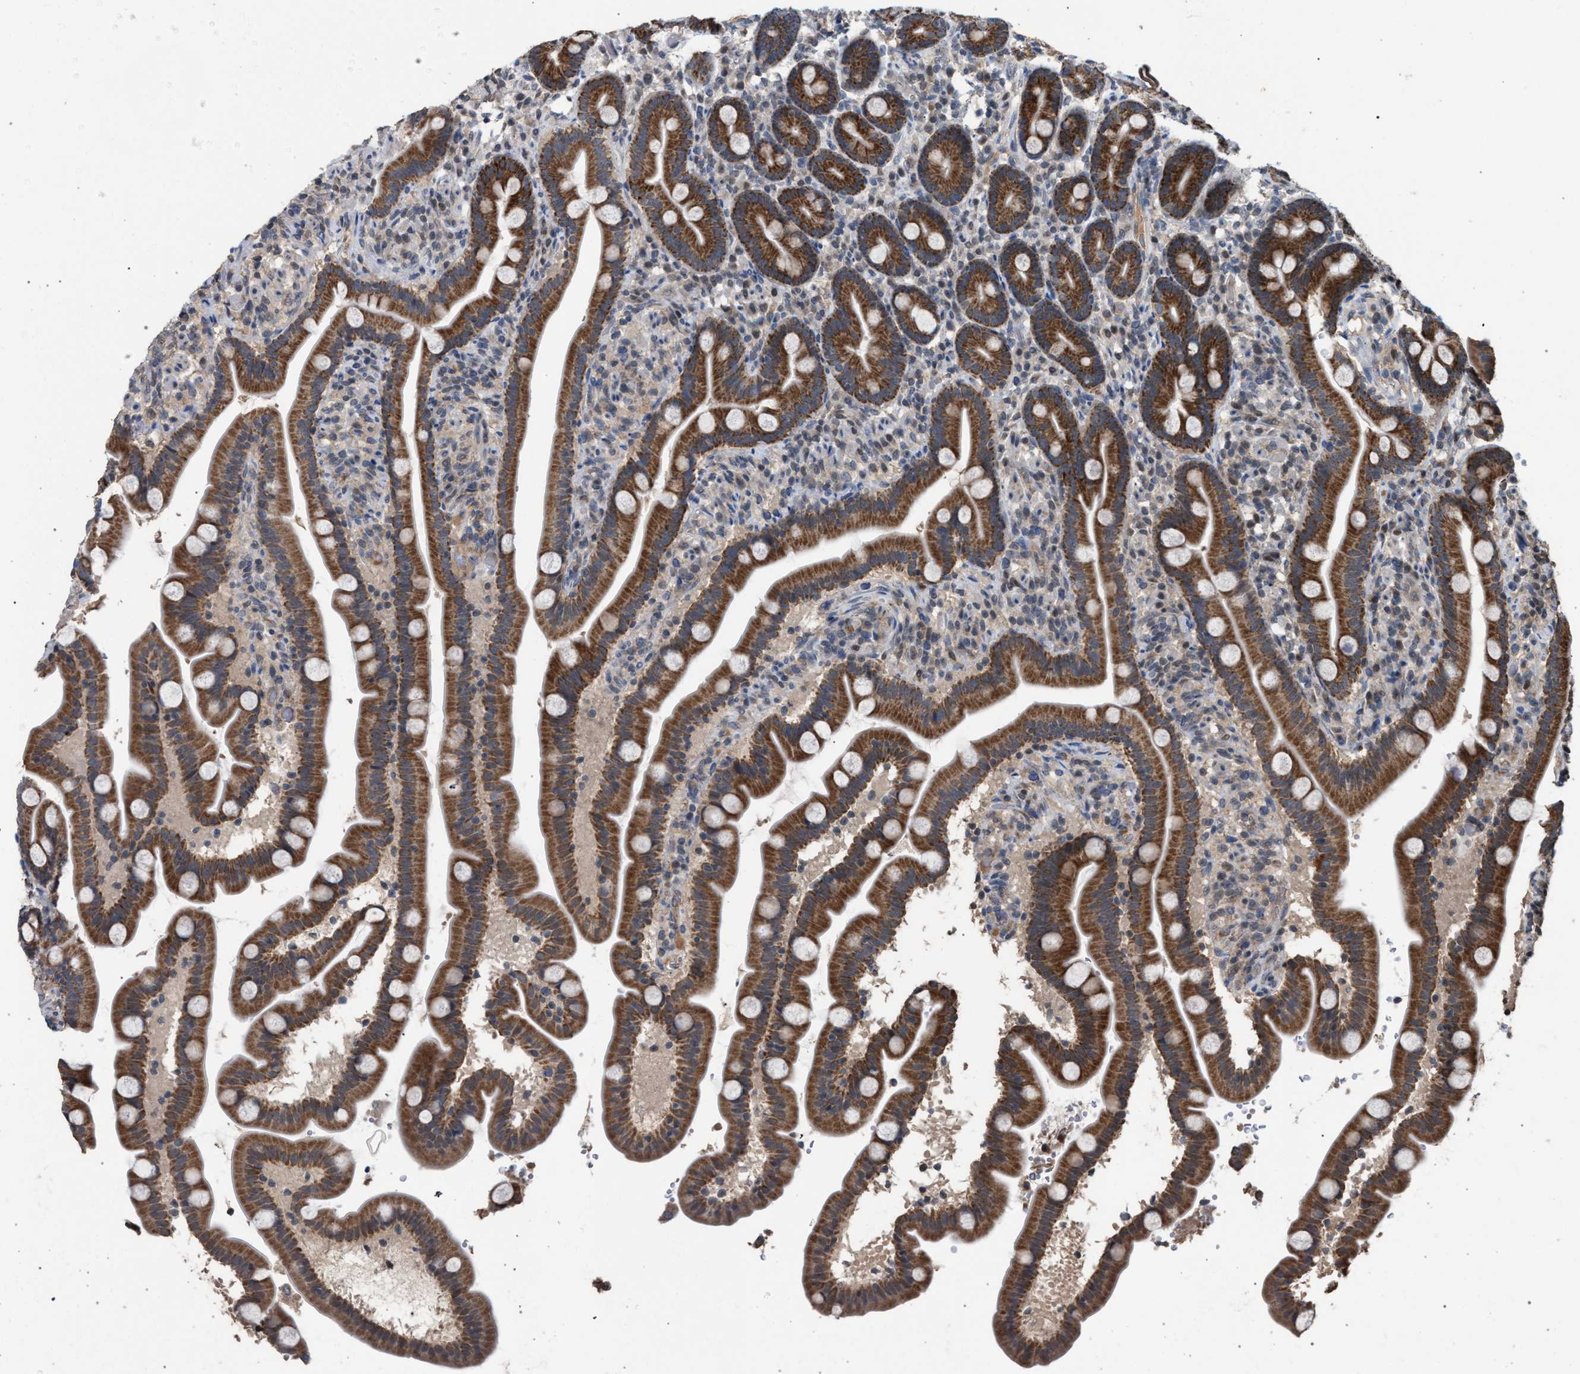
{"staining": {"intensity": "strong", "quantity": ">75%", "location": "cytoplasmic/membranous"}, "tissue": "duodenum", "cell_type": "Glandular cells", "image_type": "normal", "snomed": [{"axis": "morphology", "description": "Normal tissue, NOS"}, {"axis": "topography", "description": "Duodenum"}], "caption": "Protein analysis of normal duodenum demonstrates strong cytoplasmic/membranous positivity in approximately >75% of glandular cells.", "gene": "TECPR1", "patient": {"sex": "male", "age": 54}}